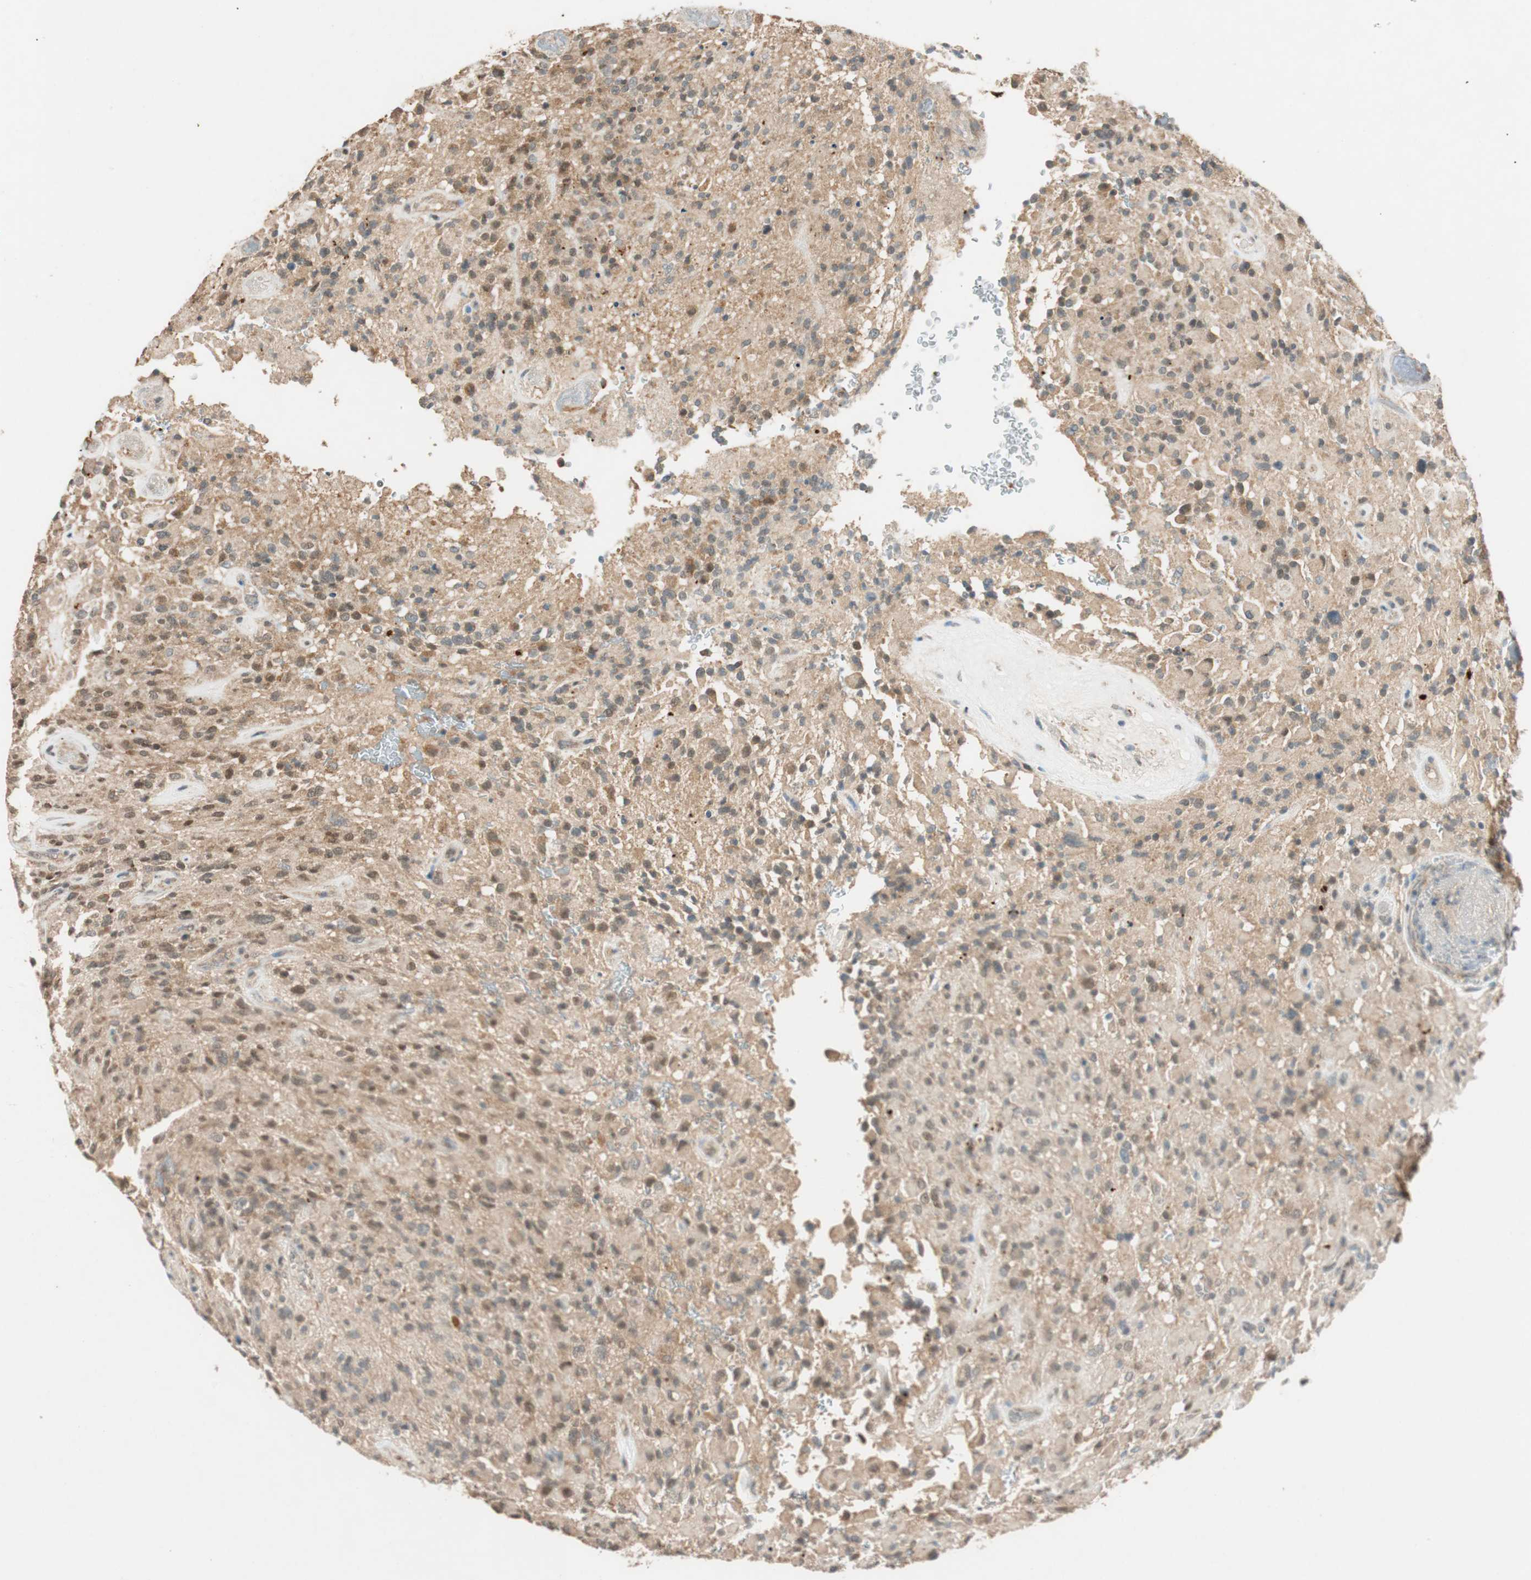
{"staining": {"intensity": "strong", "quantity": "<25%", "location": "cytoplasmic/membranous"}, "tissue": "glioma", "cell_type": "Tumor cells", "image_type": "cancer", "snomed": [{"axis": "morphology", "description": "Glioma, malignant, High grade"}, {"axis": "topography", "description": "Brain"}], "caption": "Strong cytoplasmic/membranous expression is appreciated in approximately <25% of tumor cells in malignant glioma (high-grade).", "gene": "GLB1", "patient": {"sex": "male", "age": 71}}